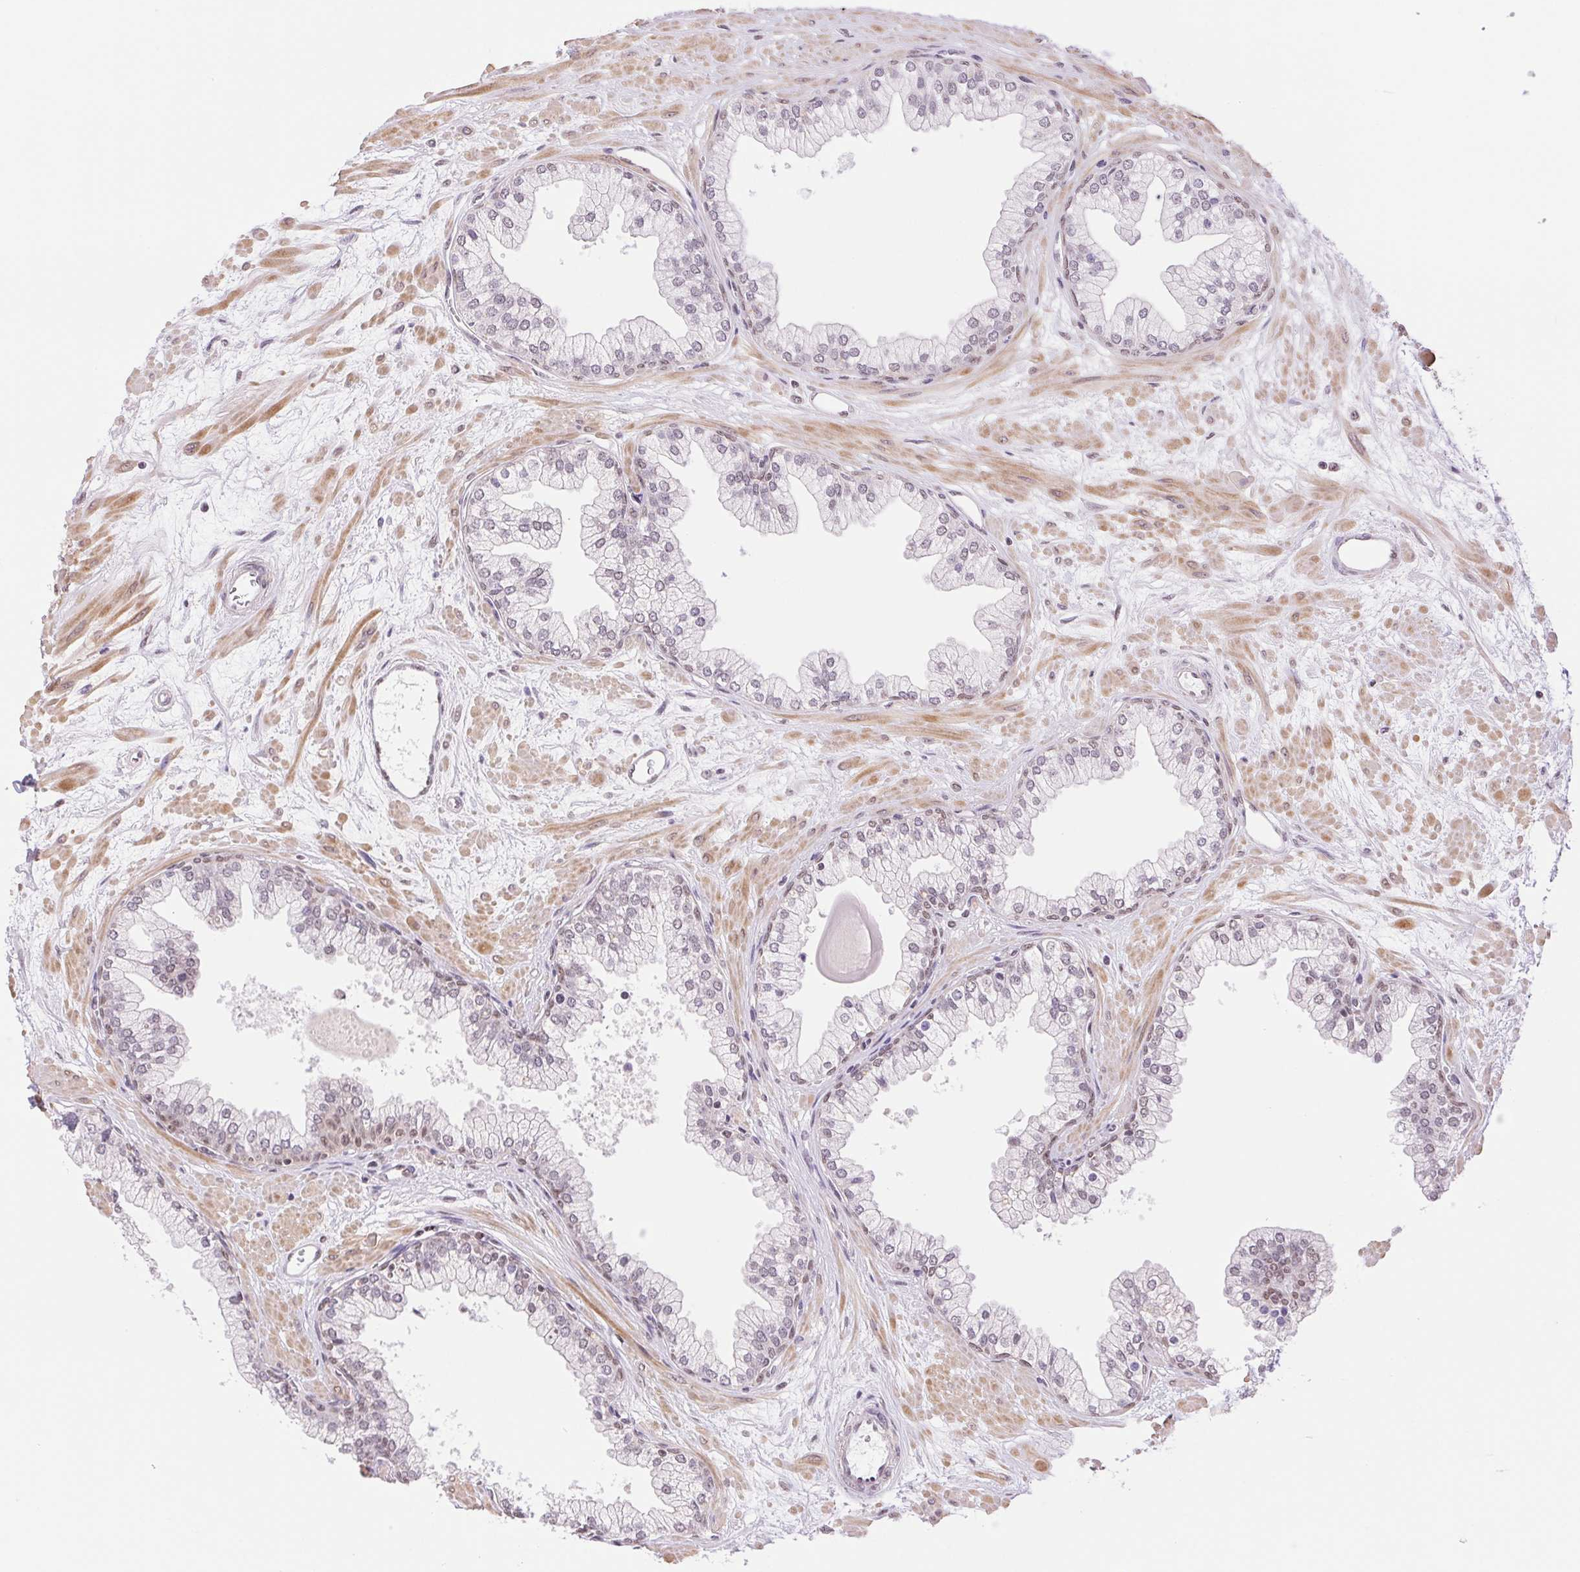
{"staining": {"intensity": "moderate", "quantity": "25%-75%", "location": "nuclear"}, "tissue": "prostate", "cell_type": "Glandular cells", "image_type": "normal", "snomed": [{"axis": "morphology", "description": "Normal tissue, NOS"}, {"axis": "topography", "description": "Prostate"}, {"axis": "topography", "description": "Peripheral nerve tissue"}], "caption": "Immunohistochemical staining of benign human prostate displays medium levels of moderate nuclear positivity in approximately 25%-75% of glandular cells. The staining was performed using DAB (3,3'-diaminobenzidine), with brown indicating positive protein expression. Nuclei are stained blue with hematoxylin.", "gene": "RPRD1B", "patient": {"sex": "male", "age": 61}}